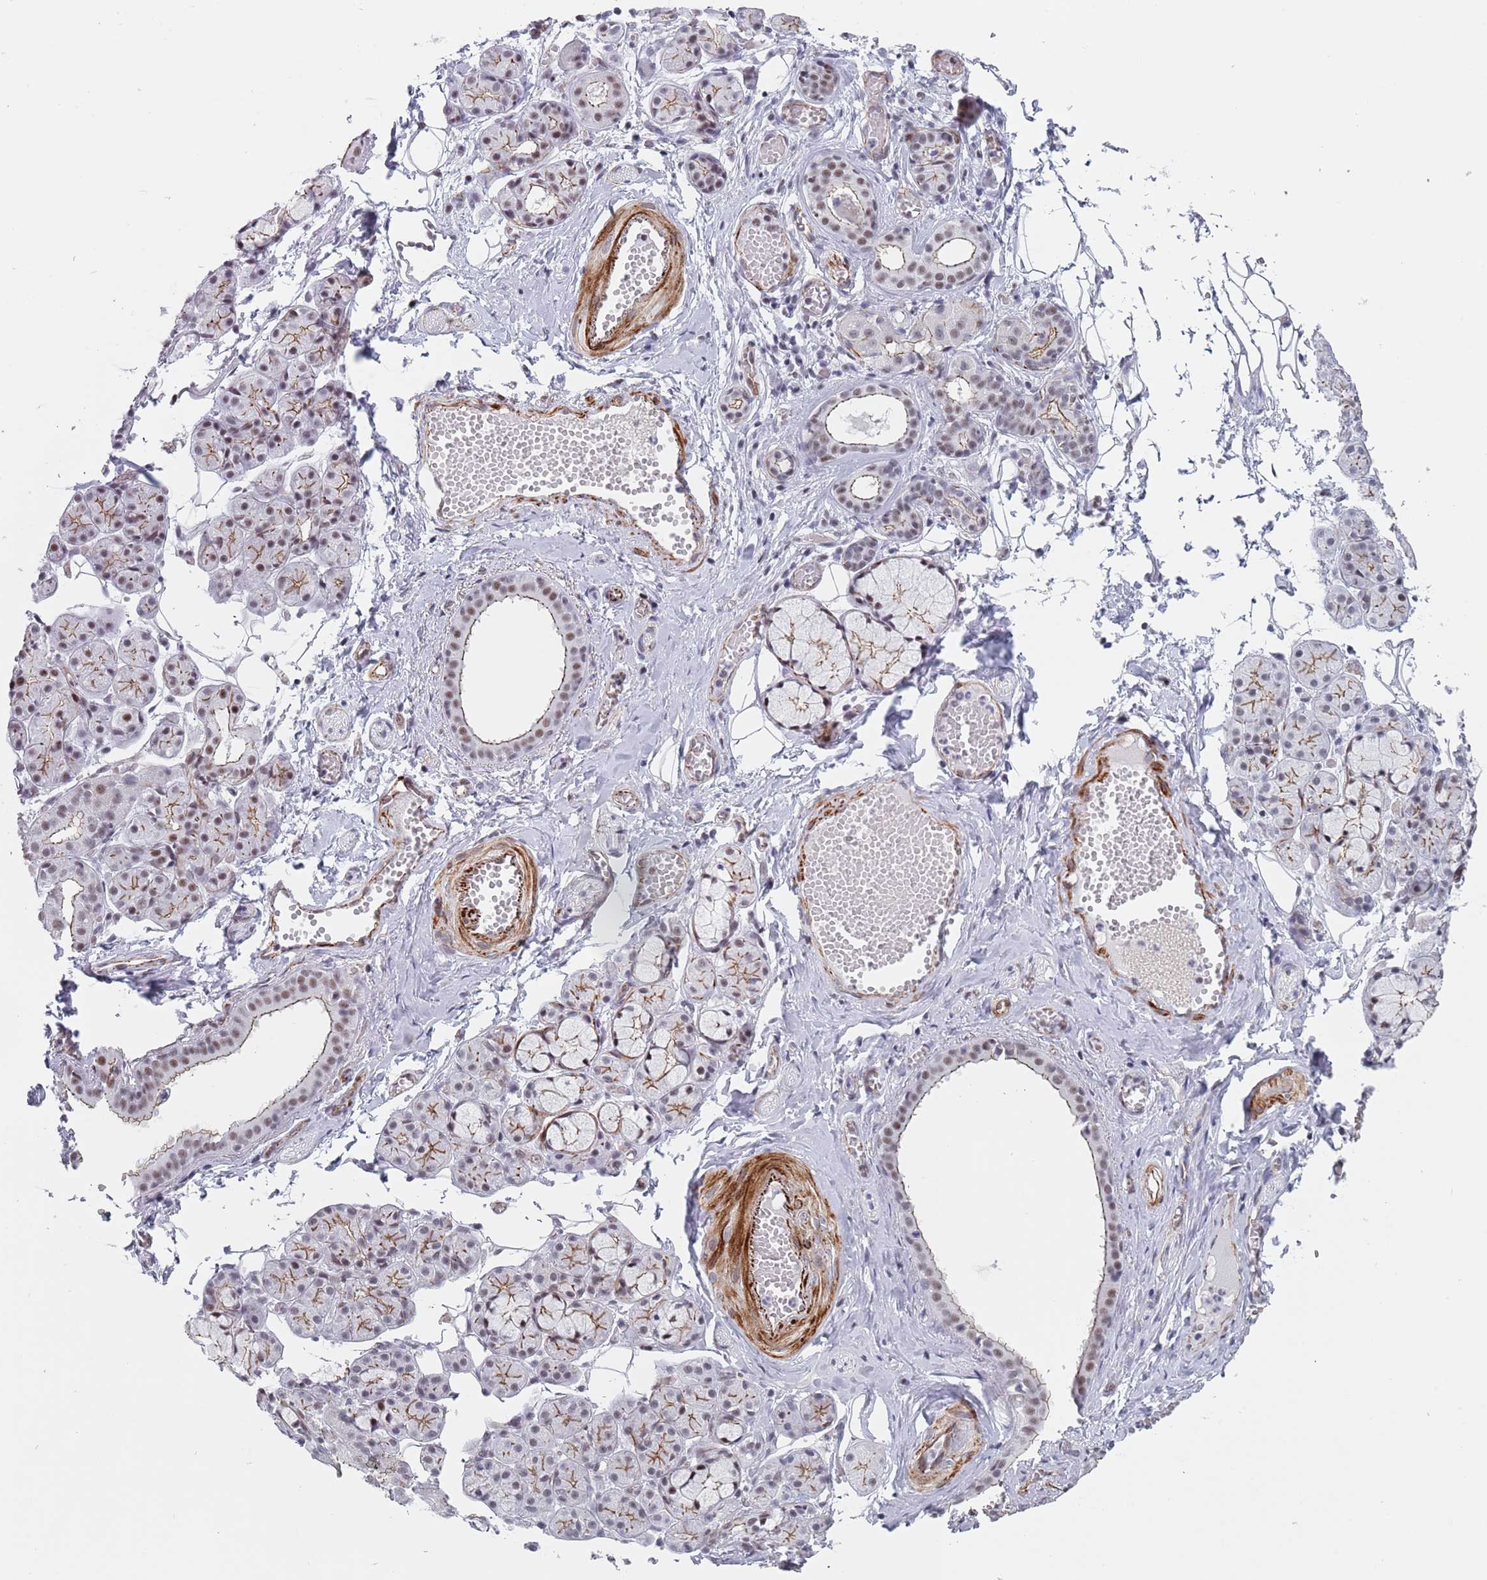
{"staining": {"intensity": "moderate", "quantity": "25%-75%", "location": "cytoplasmic/membranous,nuclear"}, "tissue": "salivary gland", "cell_type": "Glandular cells", "image_type": "normal", "snomed": [{"axis": "morphology", "description": "Normal tissue, NOS"}, {"axis": "topography", "description": "Salivary gland"}], "caption": "A photomicrograph of human salivary gland stained for a protein demonstrates moderate cytoplasmic/membranous,nuclear brown staining in glandular cells. Nuclei are stained in blue.", "gene": "OR5A2", "patient": {"sex": "male", "age": 63}}